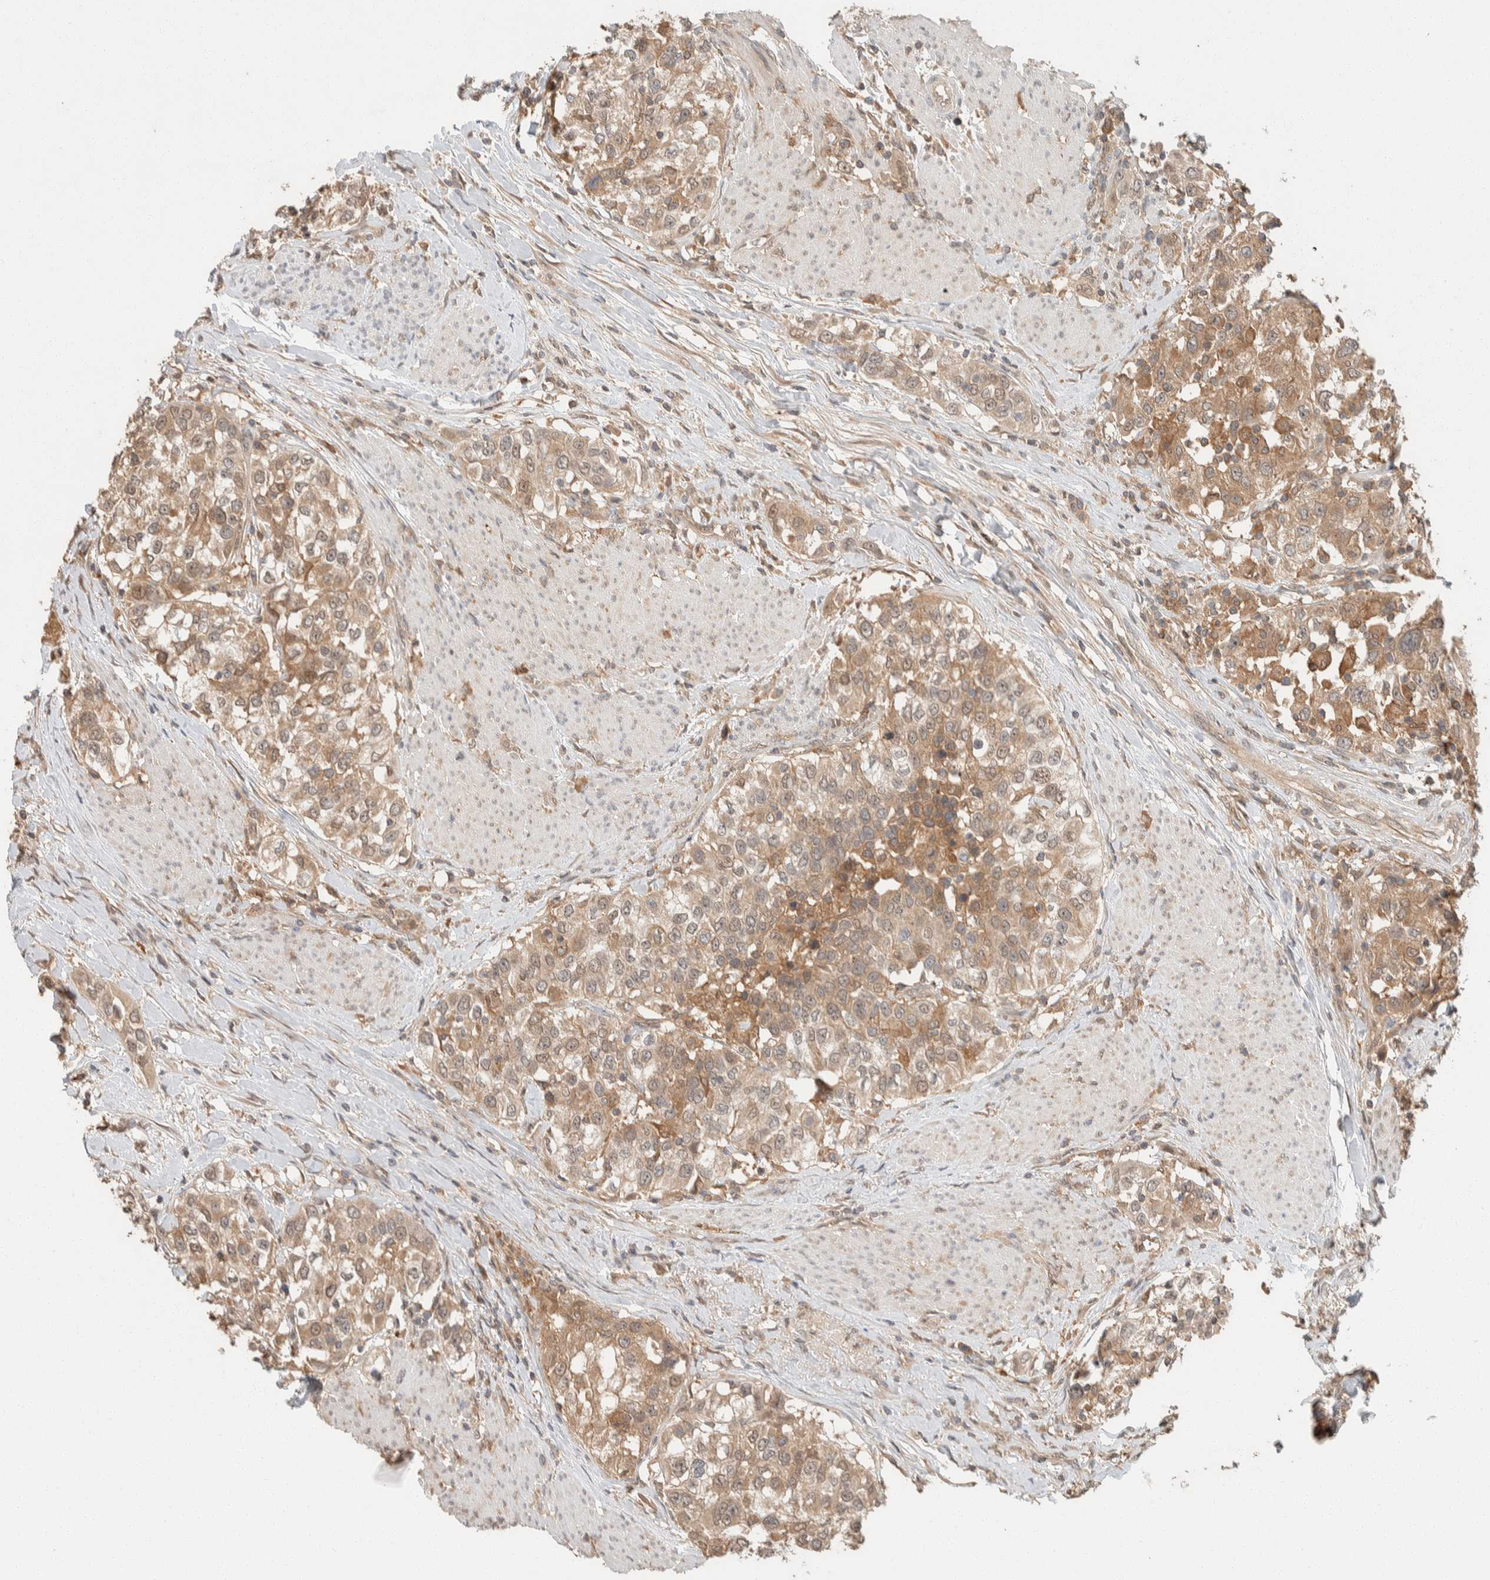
{"staining": {"intensity": "moderate", "quantity": ">75%", "location": "cytoplasmic/membranous"}, "tissue": "urothelial cancer", "cell_type": "Tumor cells", "image_type": "cancer", "snomed": [{"axis": "morphology", "description": "Urothelial carcinoma, High grade"}, {"axis": "topography", "description": "Urinary bladder"}], "caption": "Immunohistochemical staining of urothelial cancer reveals medium levels of moderate cytoplasmic/membranous staining in approximately >75% of tumor cells.", "gene": "ZNF567", "patient": {"sex": "female", "age": 80}}